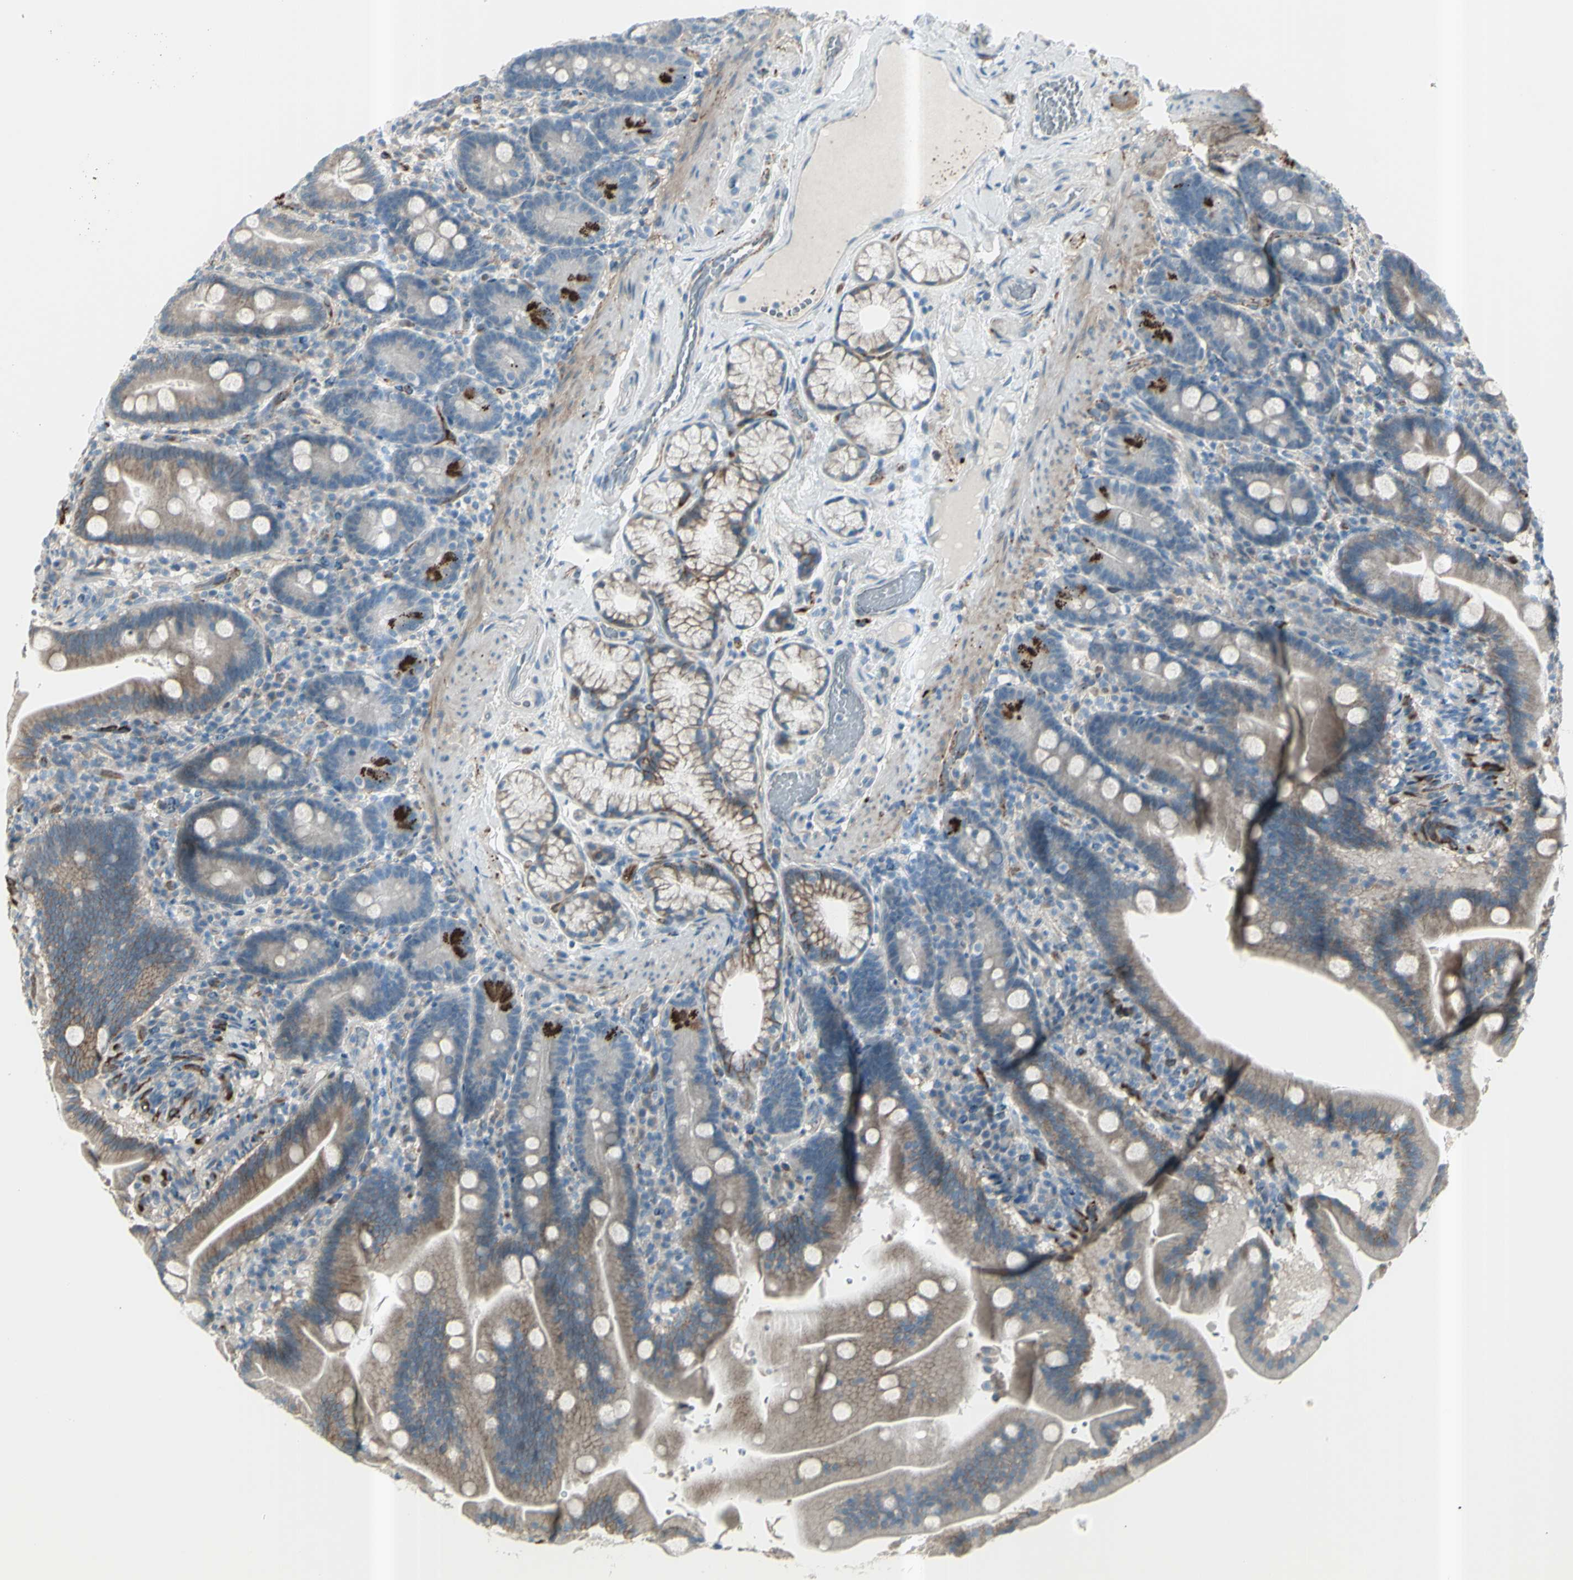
{"staining": {"intensity": "moderate", "quantity": "25%-75%", "location": "cytoplasmic/membranous"}, "tissue": "duodenum", "cell_type": "Glandular cells", "image_type": "normal", "snomed": [{"axis": "morphology", "description": "Normal tissue, NOS"}, {"axis": "topography", "description": "Duodenum"}], "caption": "Immunohistochemistry (IHC) staining of normal duodenum, which shows medium levels of moderate cytoplasmic/membranous staining in approximately 25%-75% of glandular cells indicating moderate cytoplasmic/membranous protein expression. The staining was performed using DAB (3,3'-diaminobenzidine) (brown) for protein detection and nuclei were counterstained in hematoxylin (blue).", "gene": "GPR34", "patient": {"sex": "male", "age": 54}}